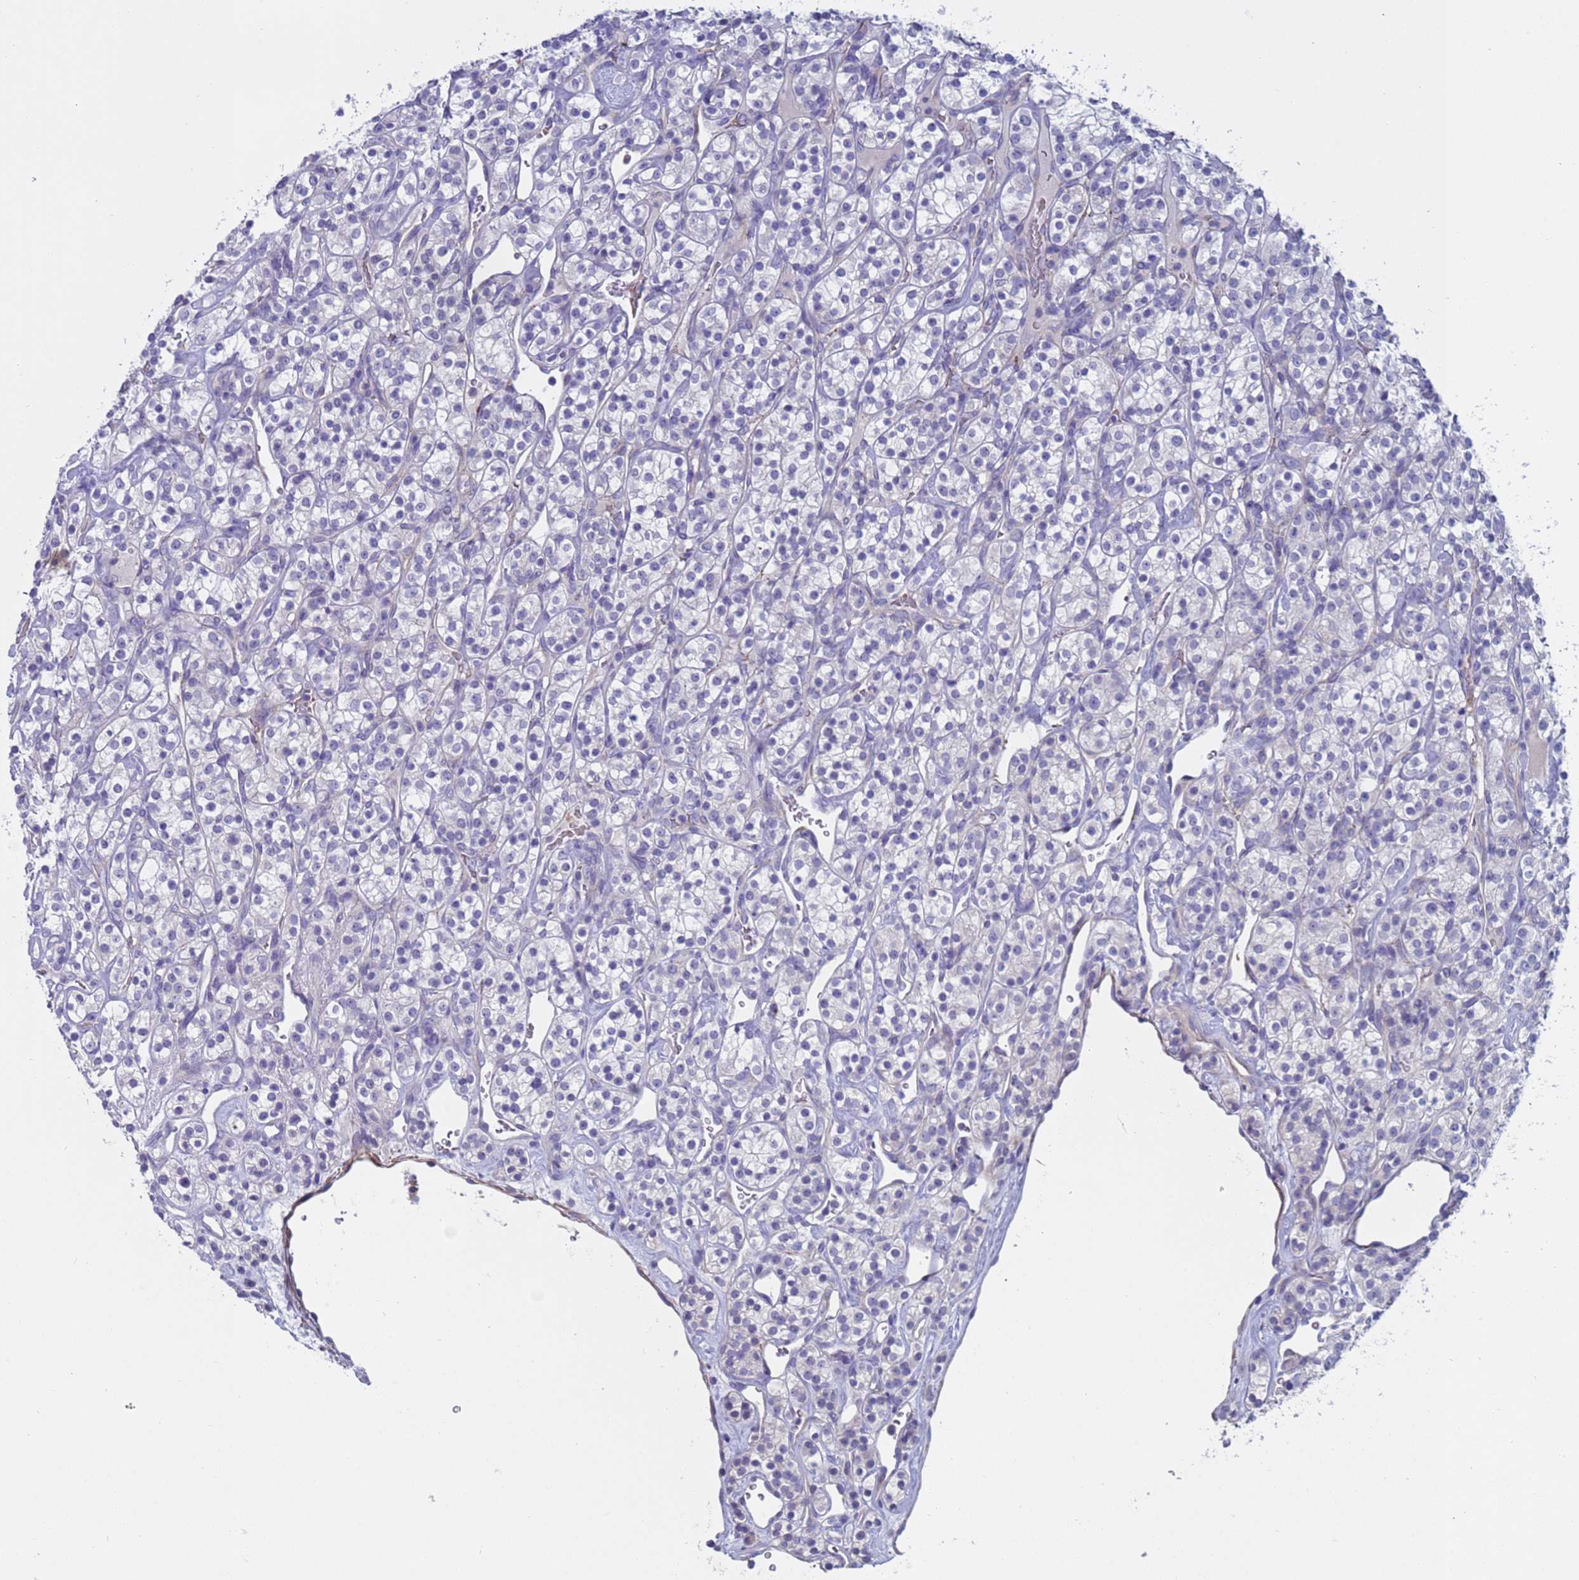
{"staining": {"intensity": "negative", "quantity": "none", "location": "none"}, "tissue": "renal cancer", "cell_type": "Tumor cells", "image_type": "cancer", "snomed": [{"axis": "morphology", "description": "Adenocarcinoma, NOS"}, {"axis": "topography", "description": "Kidney"}], "caption": "The immunohistochemistry photomicrograph has no significant positivity in tumor cells of renal cancer tissue.", "gene": "KBTBD3", "patient": {"sex": "male", "age": 77}}